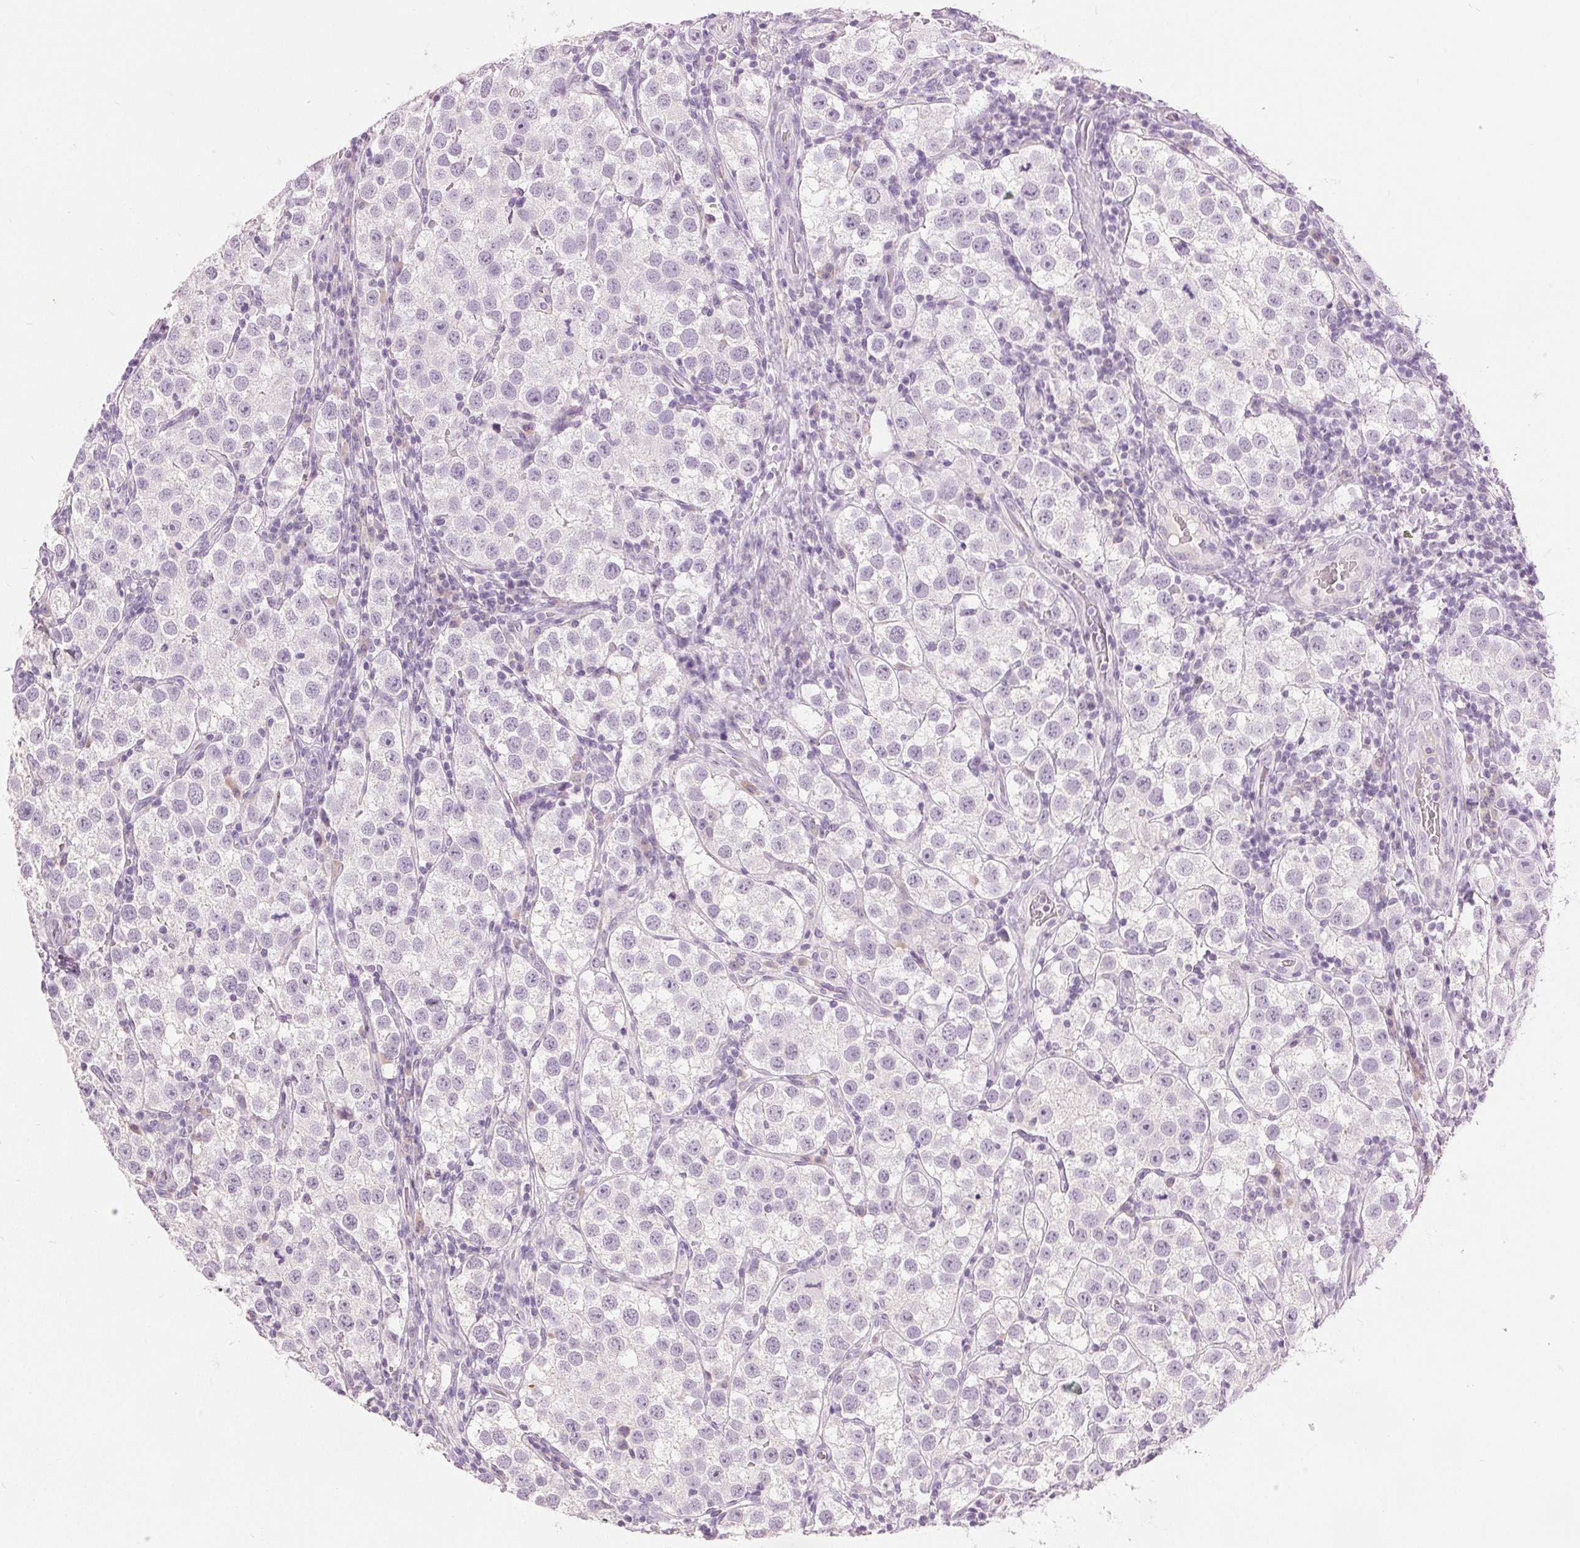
{"staining": {"intensity": "negative", "quantity": "none", "location": "none"}, "tissue": "testis cancer", "cell_type": "Tumor cells", "image_type": "cancer", "snomed": [{"axis": "morphology", "description": "Seminoma, NOS"}, {"axis": "topography", "description": "Testis"}], "caption": "Protein analysis of testis seminoma reveals no significant expression in tumor cells.", "gene": "DSG3", "patient": {"sex": "male", "age": 37}}